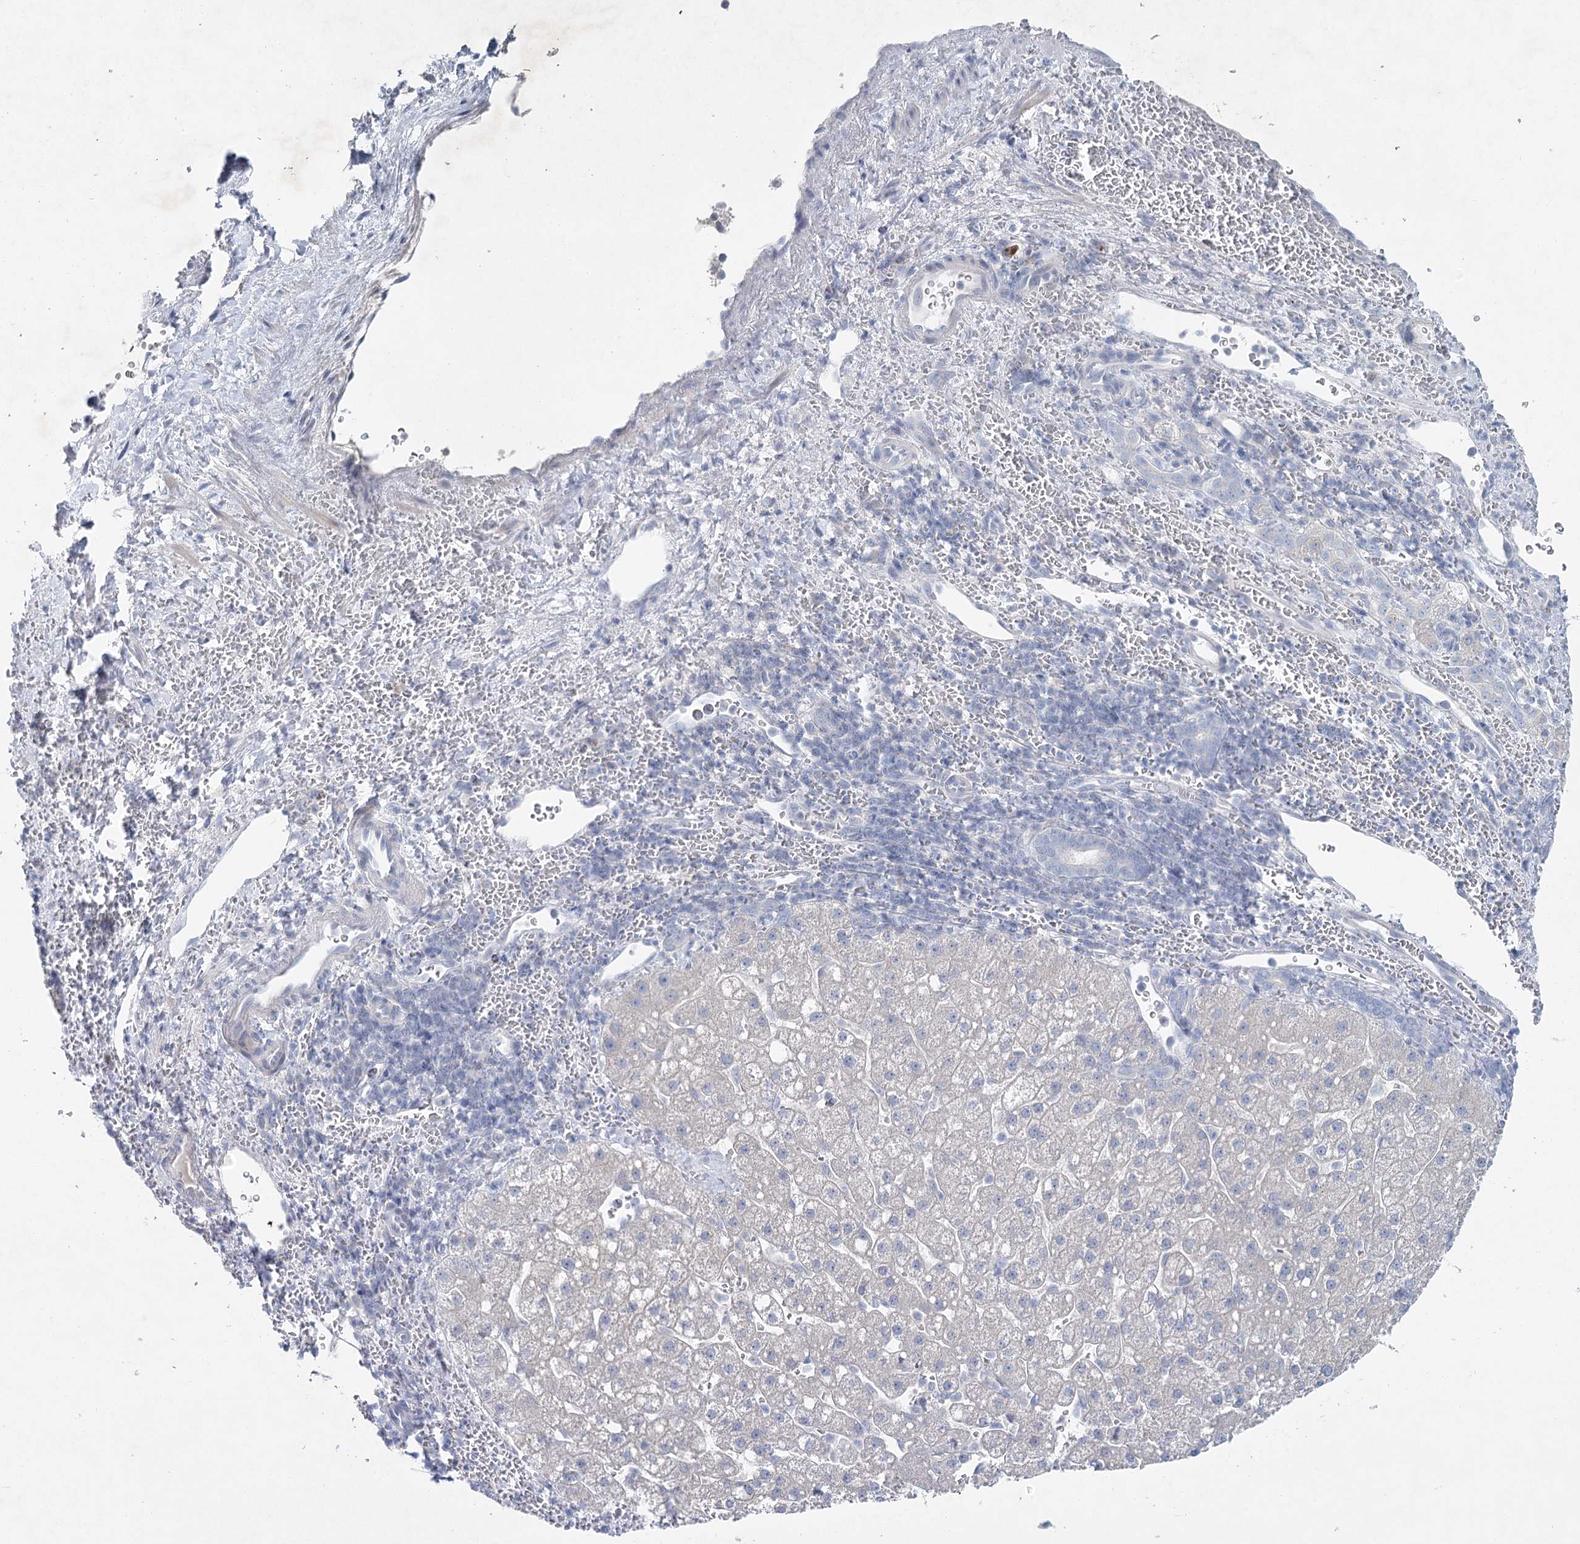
{"staining": {"intensity": "negative", "quantity": "none", "location": "none"}, "tissue": "liver cancer", "cell_type": "Tumor cells", "image_type": "cancer", "snomed": [{"axis": "morphology", "description": "Carcinoma, Hepatocellular, NOS"}, {"axis": "topography", "description": "Liver"}], "caption": "Liver cancer was stained to show a protein in brown. There is no significant positivity in tumor cells.", "gene": "MAP3K13", "patient": {"sex": "male", "age": 57}}